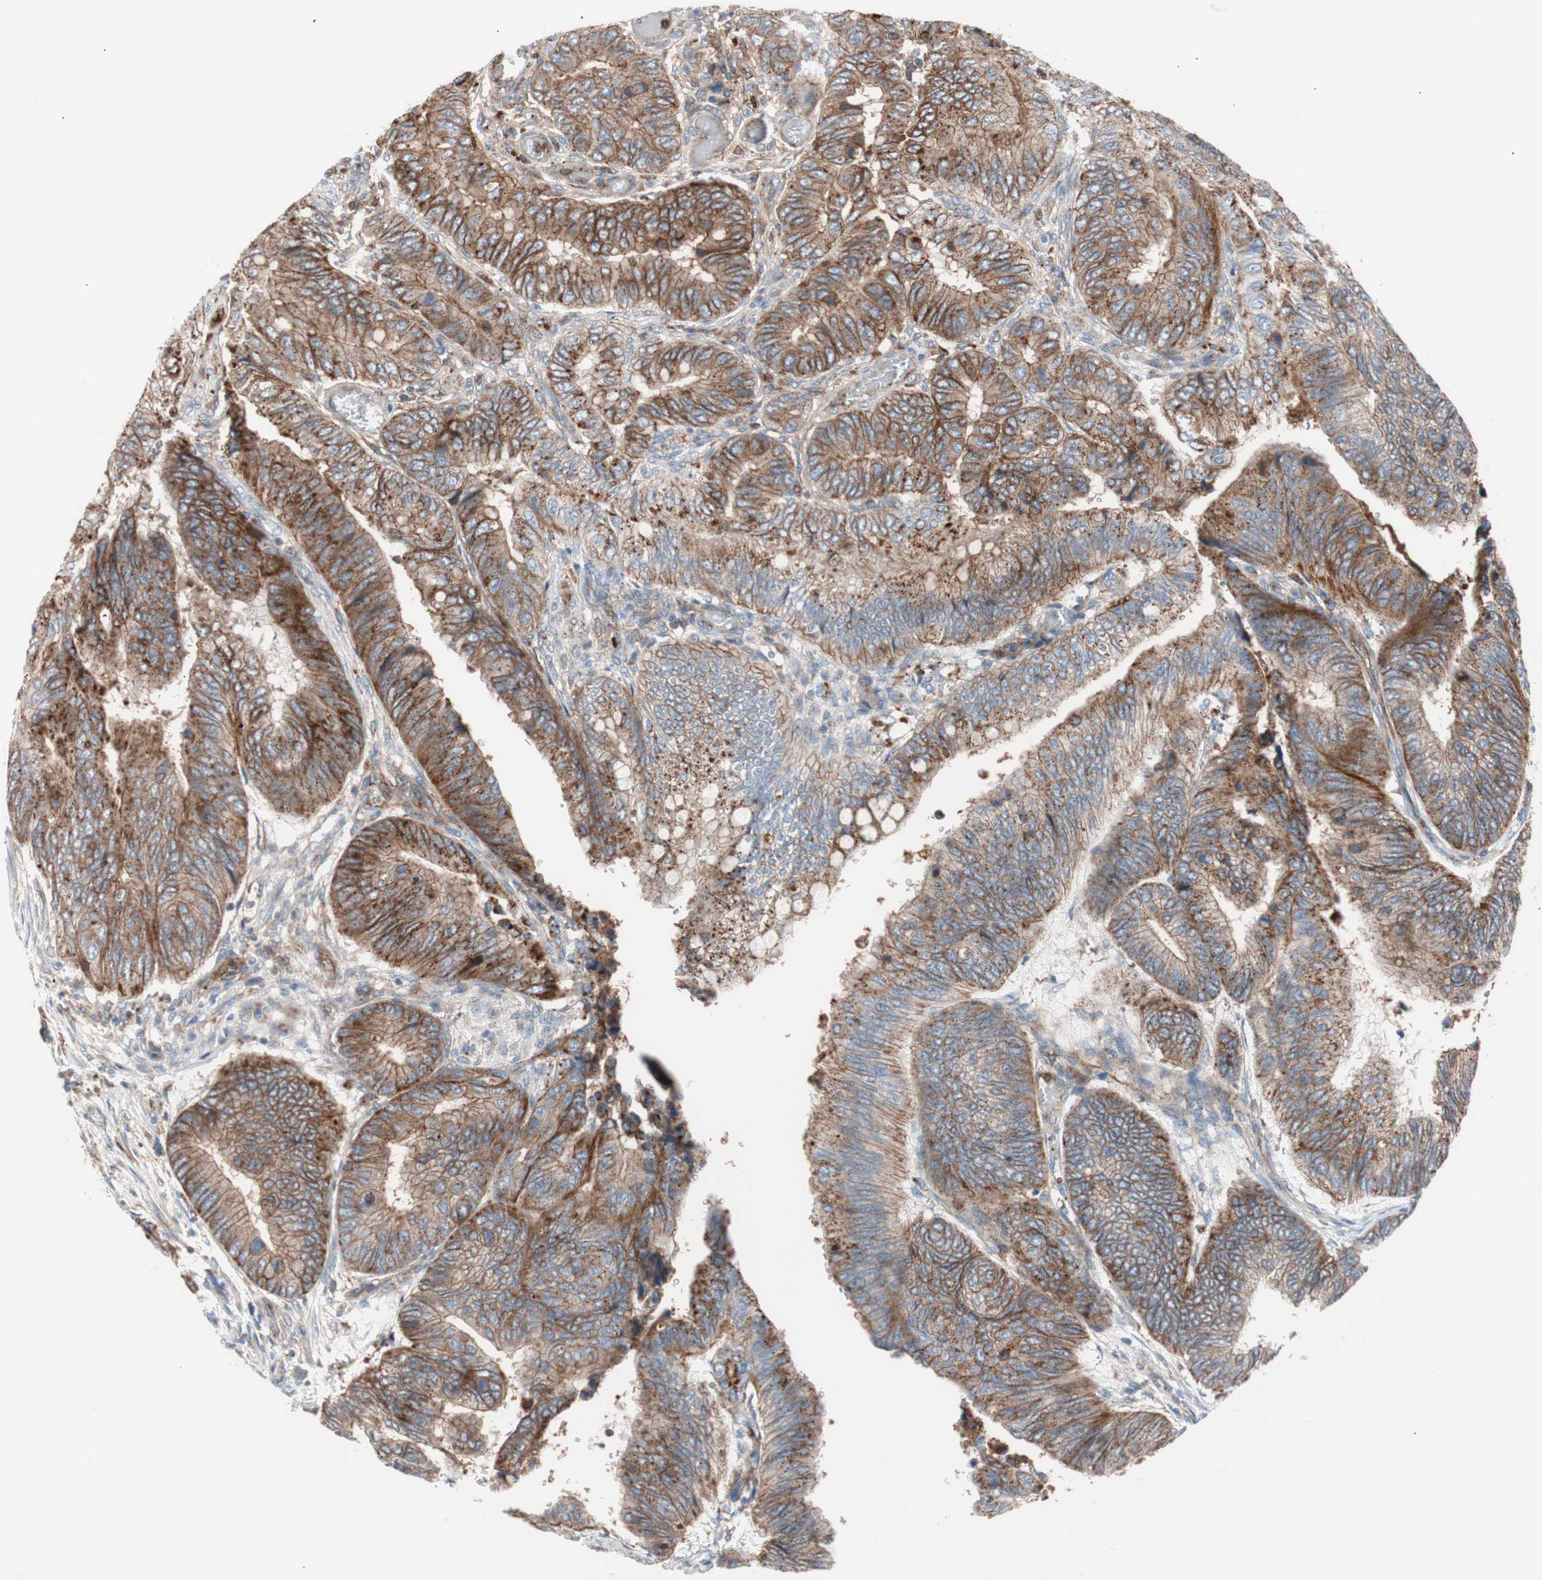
{"staining": {"intensity": "strong", "quantity": ">75%", "location": "cytoplasmic/membranous"}, "tissue": "colorectal cancer", "cell_type": "Tumor cells", "image_type": "cancer", "snomed": [{"axis": "morphology", "description": "Normal tissue, NOS"}, {"axis": "morphology", "description": "Adenocarcinoma, NOS"}, {"axis": "topography", "description": "Rectum"}, {"axis": "topography", "description": "Peripheral nerve tissue"}], "caption": "Immunohistochemical staining of human colorectal cancer displays high levels of strong cytoplasmic/membranous protein positivity in approximately >75% of tumor cells.", "gene": "FLOT2", "patient": {"sex": "male", "age": 92}}